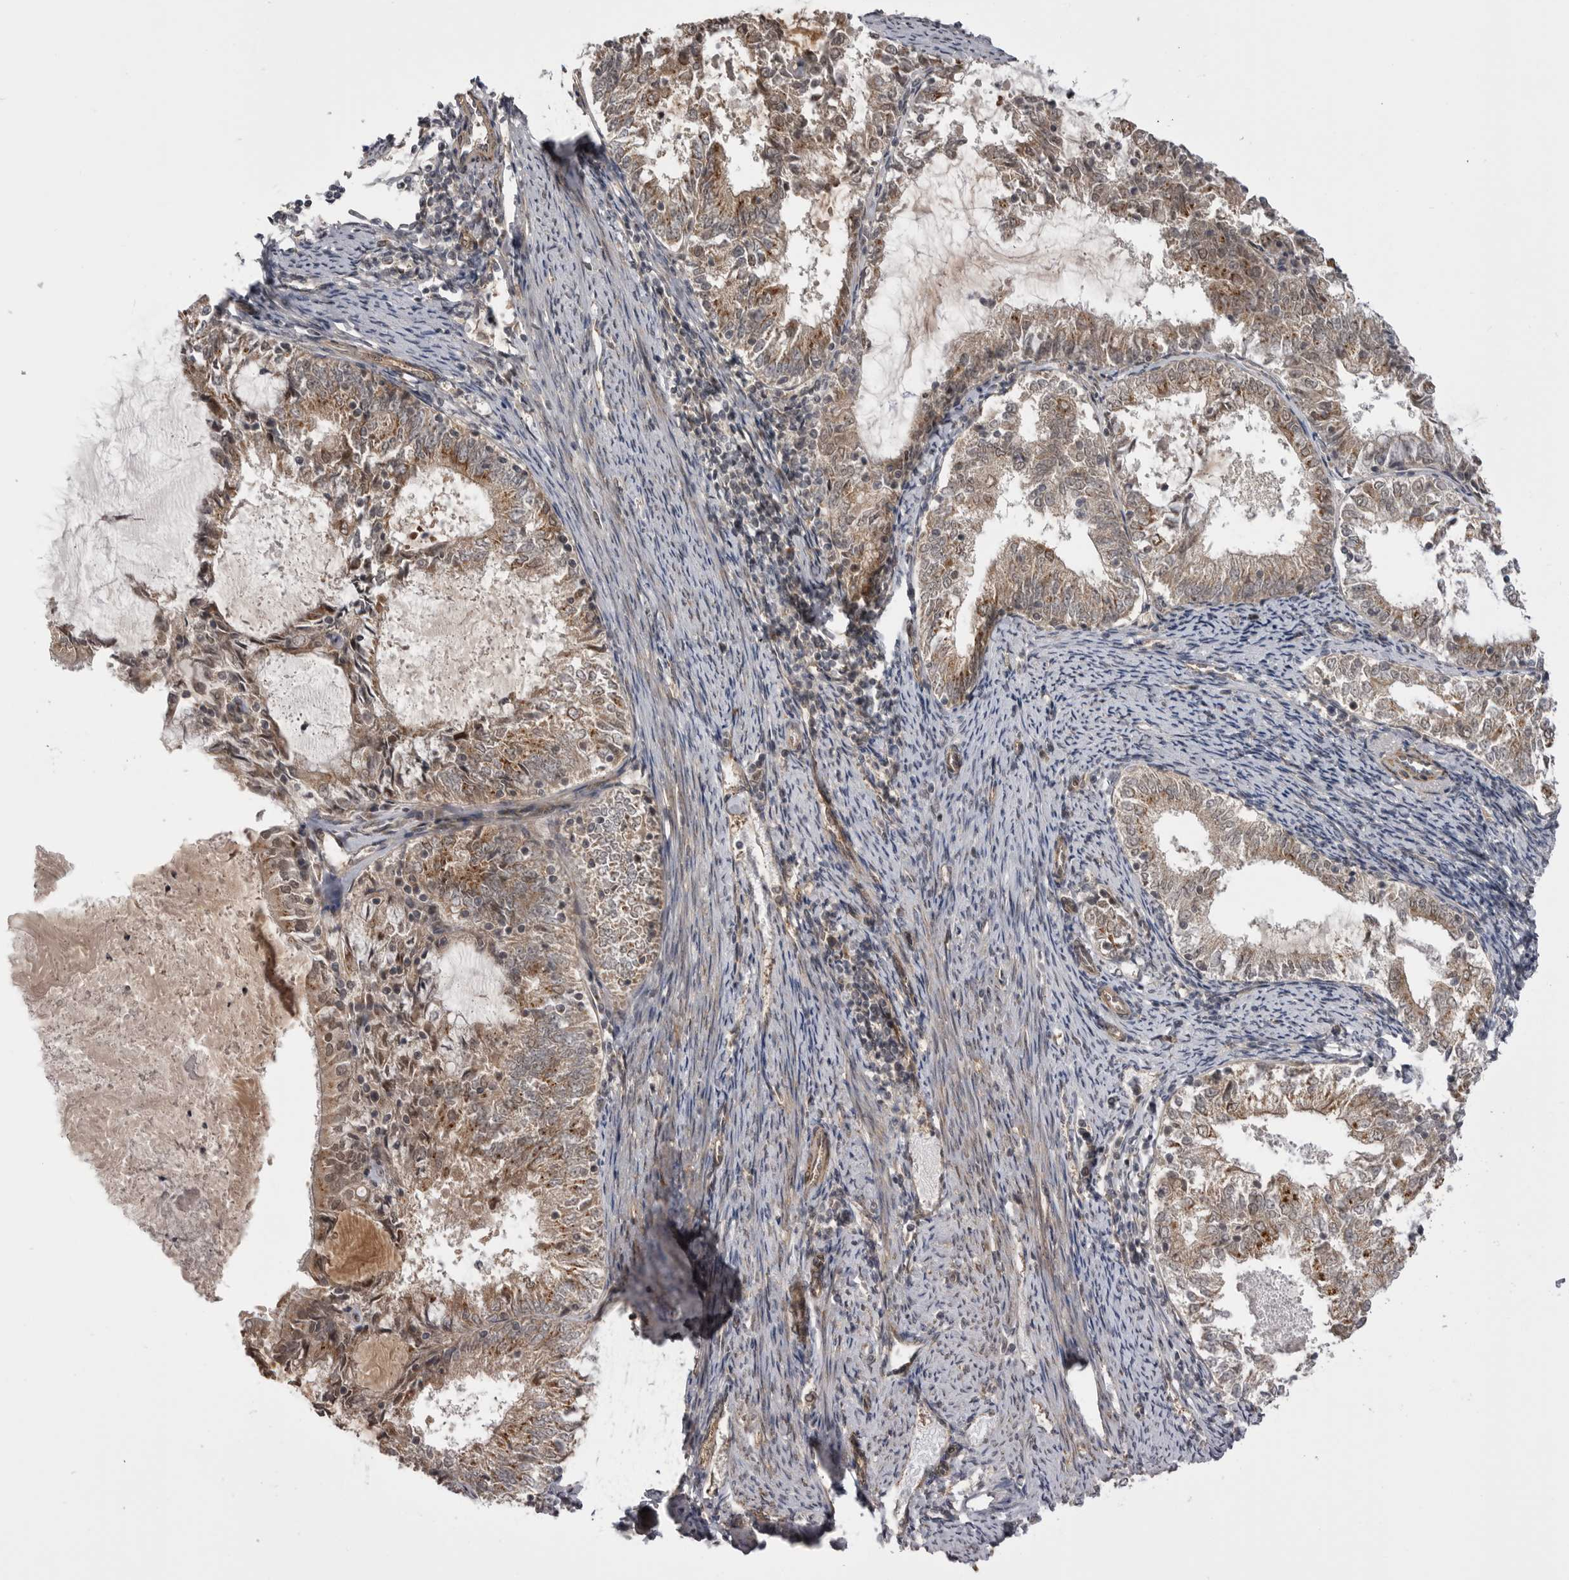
{"staining": {"intensity": "weak", "quantity": ">75%", "location": "cytoplasmic/membranous"}, "tissue": "endometrial cancer", "cell_type": "Tumor cells", "image_type": "cancer", "snomed": [{"axis": "morphology", "description": "Adenocarcinoma, NOS"}, {"axis": "topography", "description": "Endometrium"}], "caption": "Immunohistochemical staining of endometrial cancer (adenocarcinoma) demonstrates low levels of weak cytoplasmic/membranous protein positivity in about >75% of tumor cells.", "gene": "PDCL", "patient": {"sex": "female", "age": 57}}